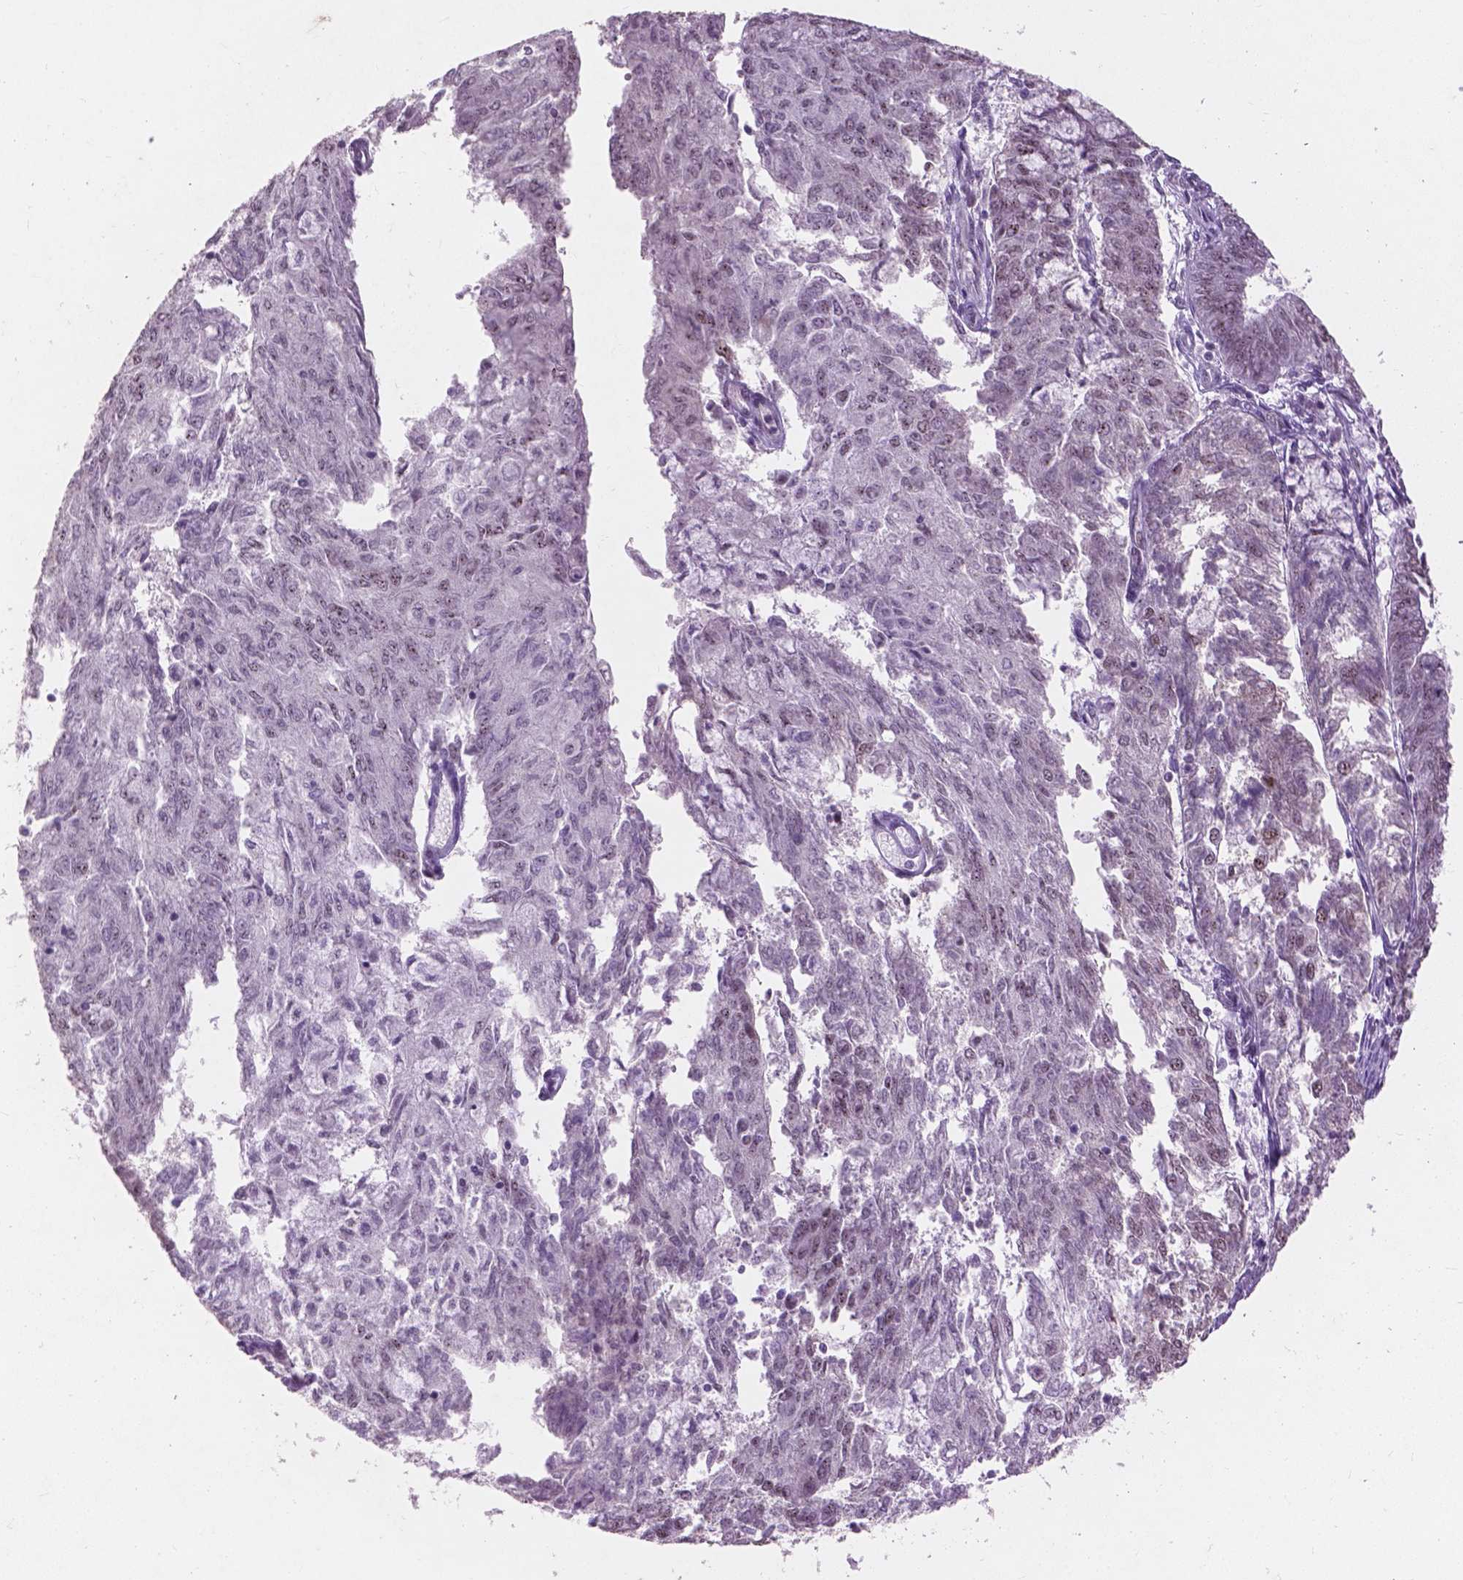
{"staining": {"intensity": "weak", "quantity": "<25%", "location": "nuclear"}, "tissue": "endometrial cancer", "cell_type": "Tumor cells", "image_type": "cancer", "snomed": [{"axis": "morphology", "description": "Adenocarcinoma, NOS"}, {"axis": "topography", "description": "Endometrium"}], "caption": "The photomicrograph displays no staining of tumor cells in endometrial cancer (adenocarcinoma).", "gene": "COIL", "patient": {"sex": "female", "age": 82}}